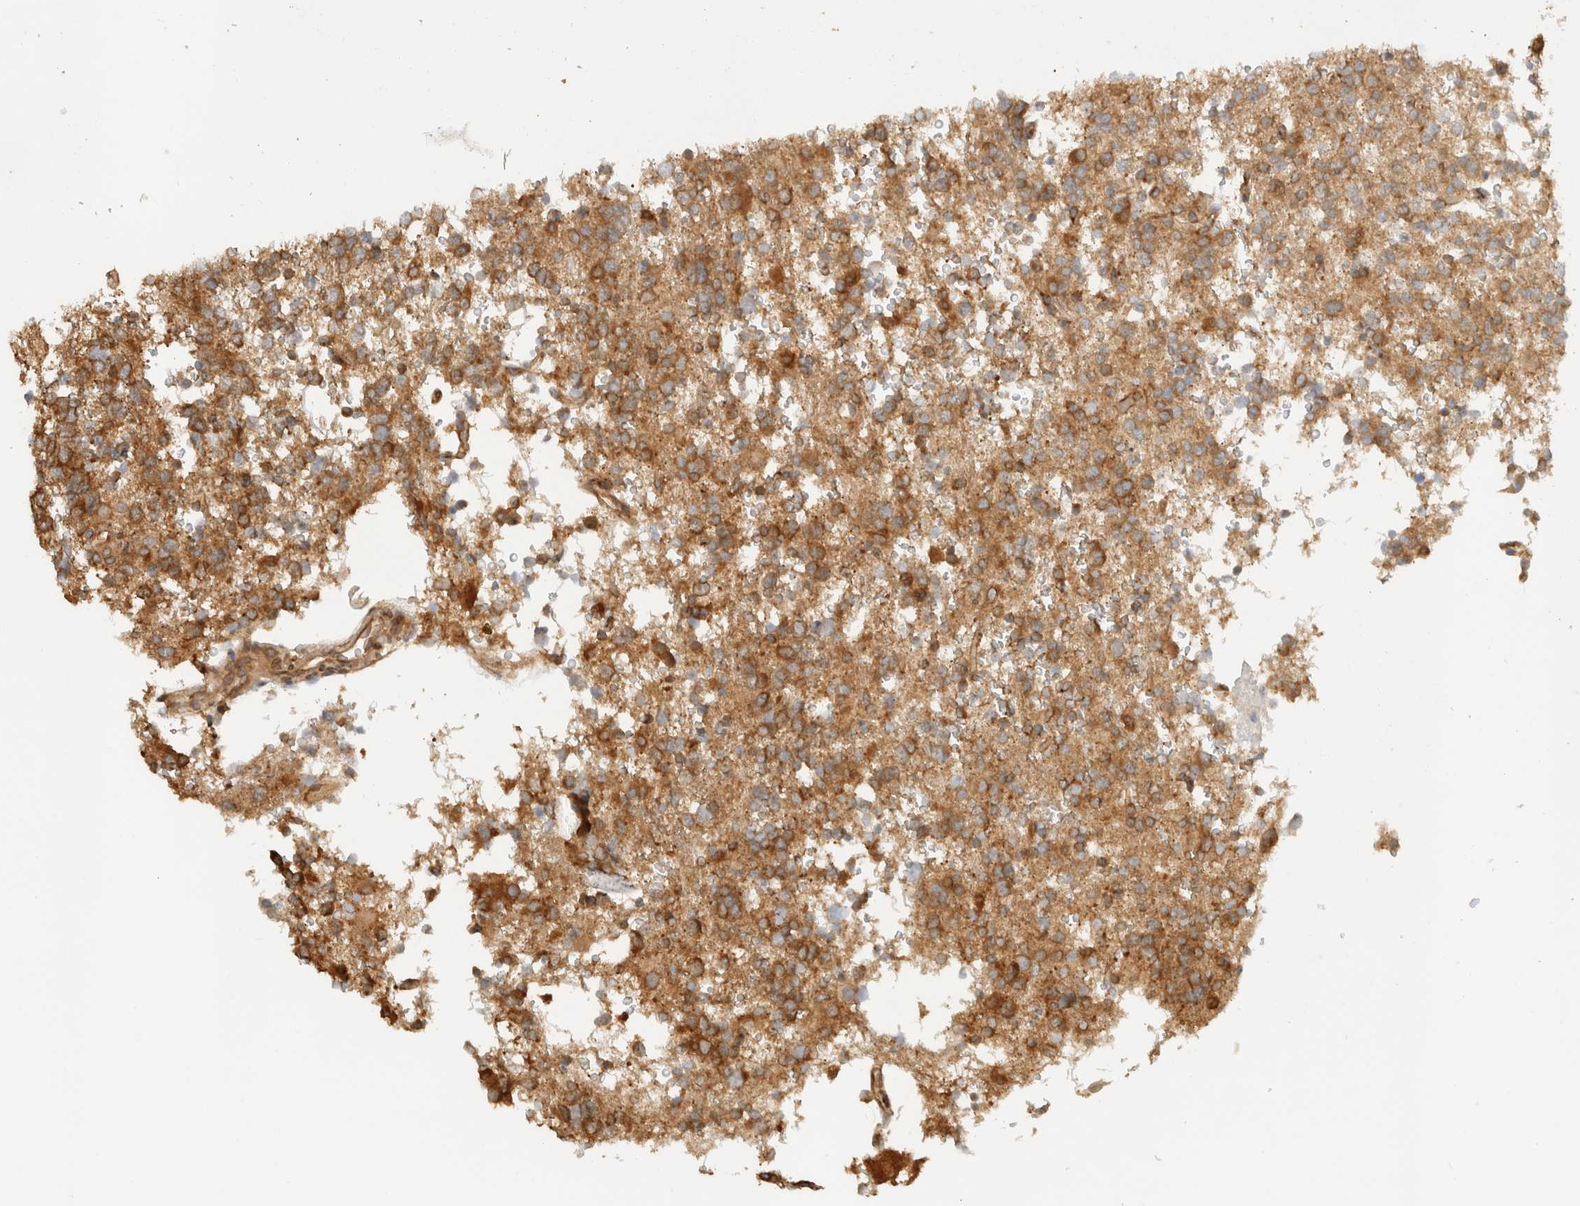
{"staining": {"intensity": "moderate", "quantity": ">75%", "location": "cytoplasmic/membranous"}, "tissue": "glioma", "cell_type": "Tumor cells", "image_type": "cancer", "snomed": [{"axis": "morphology", "description": "Glioma, malignant, High grade"}, {"axis": "topography", "description": "Brain"}], "caption": "Malignant glioma (high-grade) stained with DAB (3,3'-diaminobenzidine) IHC displays medium levels of moderate cytoplasmic/membranous staining in approximately >75% of tumor cells.", "gene": "ARFGEF2", "patient": {"sex": "female", "age": 62}}